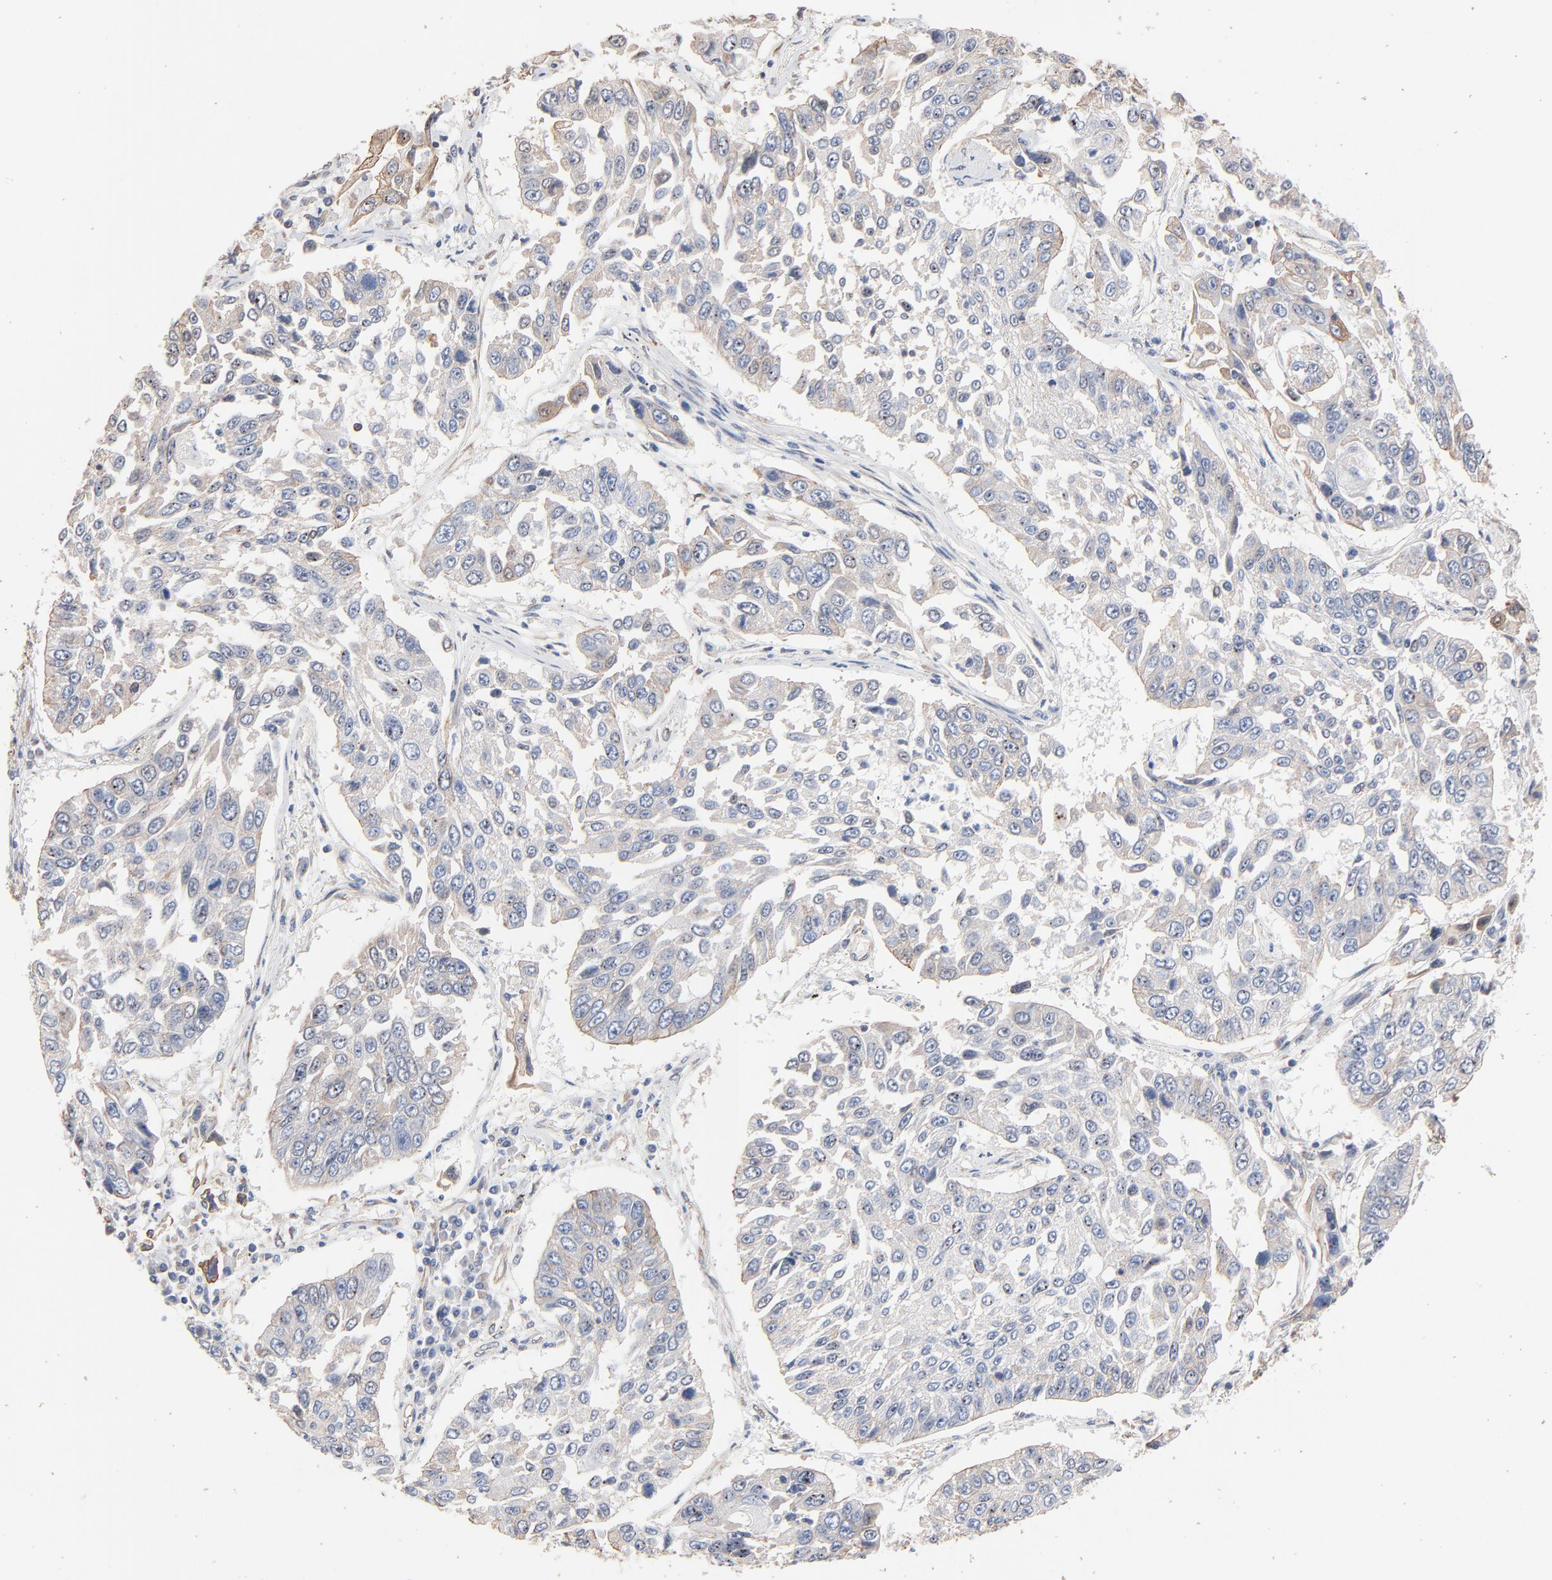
{"staining": {"intensity": "weak", "quantity": "<25%", "location": "cytoplasmic/membranous"}, "tissue": "lung cancer", "cell_type": "Tumor cells", "image_type": "cancer", "snomed": [{"axis": "morphology", "description": "Squamous cell carcinoma, NOS"}, {"axis": "topography", "description": "Lung"}], "caption": "Immunohistochemistry photomicrograph of neoplastic tissue: human lung cancer stained with DAB reveals no significant protein staining in tumor cells.", "gene": "ABCD4", "patient": {"sex": "male", "age": 71}}